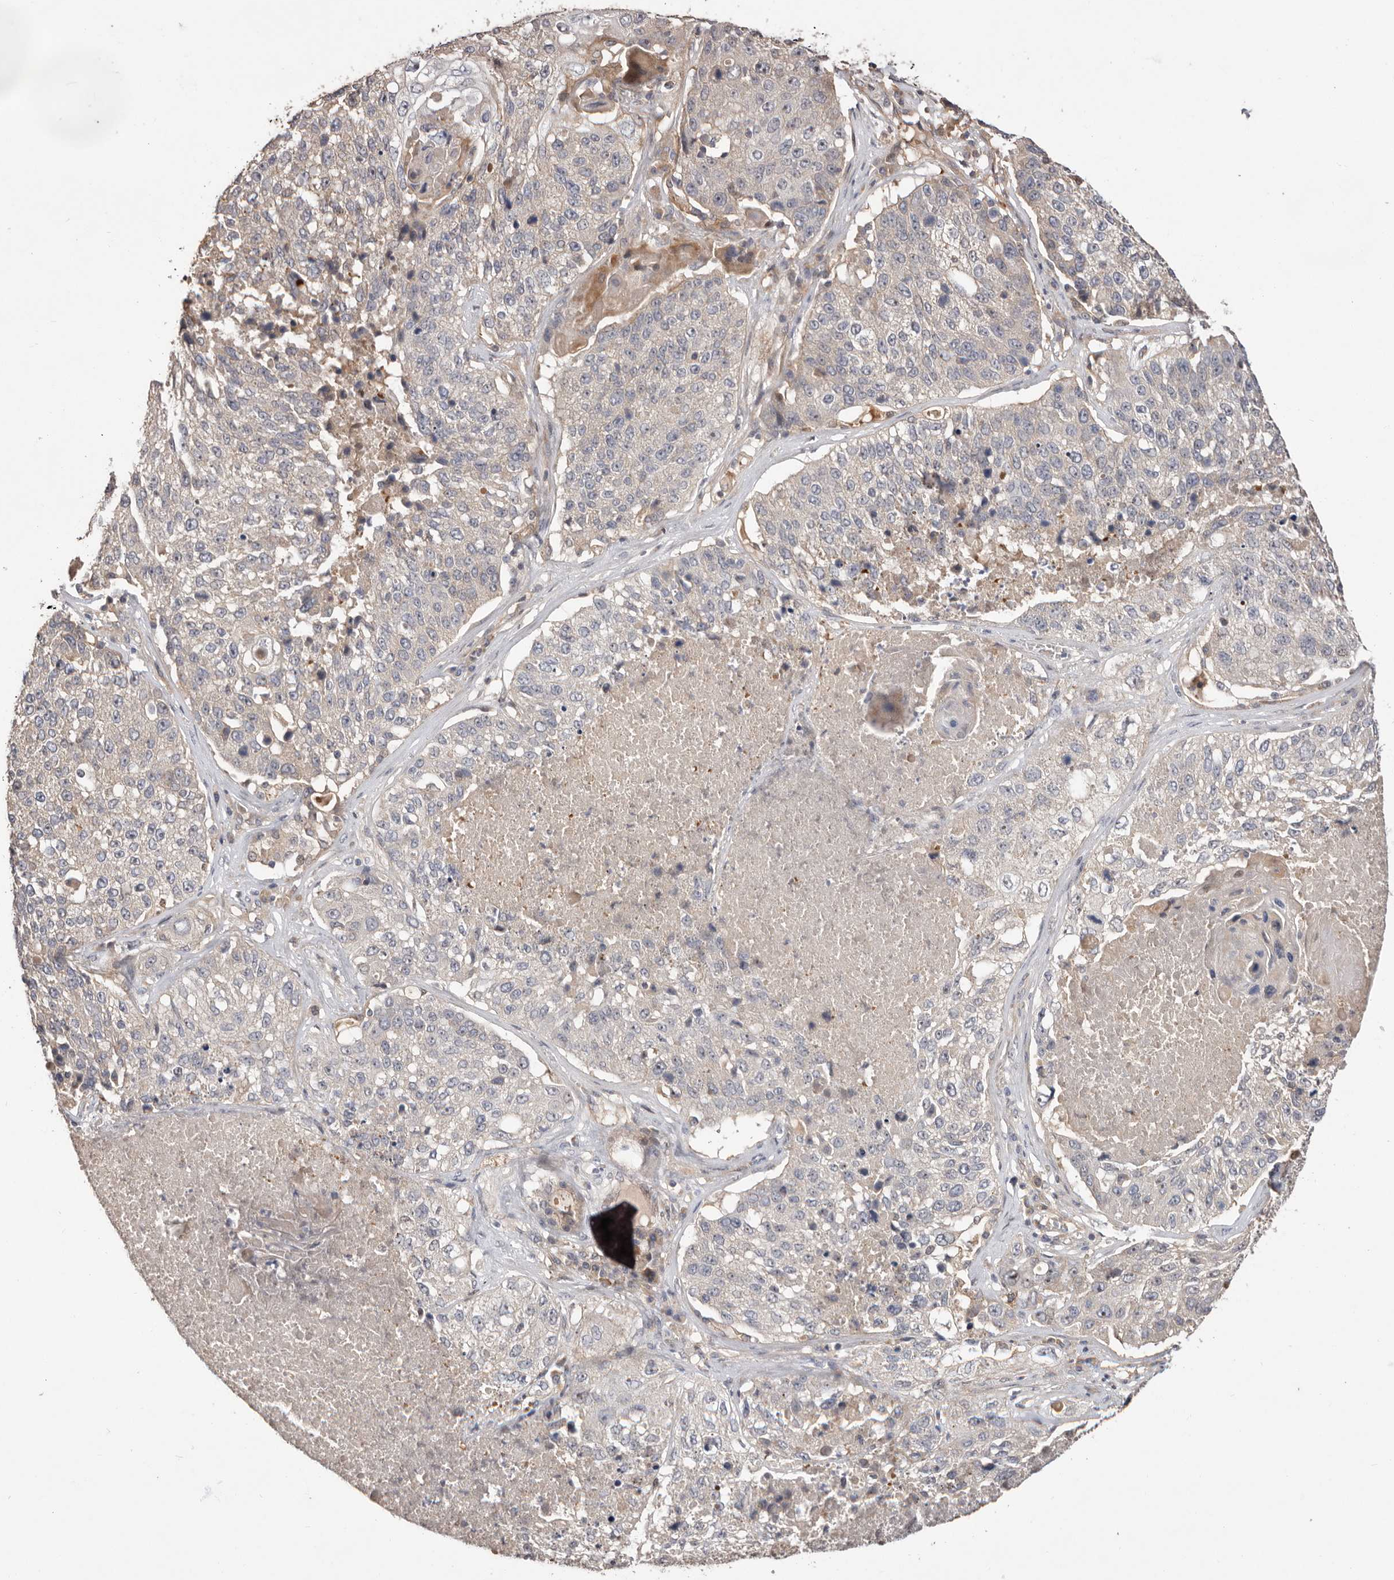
{"staining": {"intensity": "weak", "quantity": "<25%", "location": "cytoplasmic/membranous"}, "tissue": "lung cancer", "cell_type": "Tumor cells", "image_type": "cancer", "snomed": [{"axis": "morphology", "description": "Squamous cell carcinoma, NOS"}, {"axis": "topography", "description": "Lung"}], "caption": "Immunohistochemical staining of lung cancer (squamous cell carcinoma) exhibits no significant staining in tumor cells.", "gene": "DOP1A", "patient": {"sex": "male", "age": 61}}